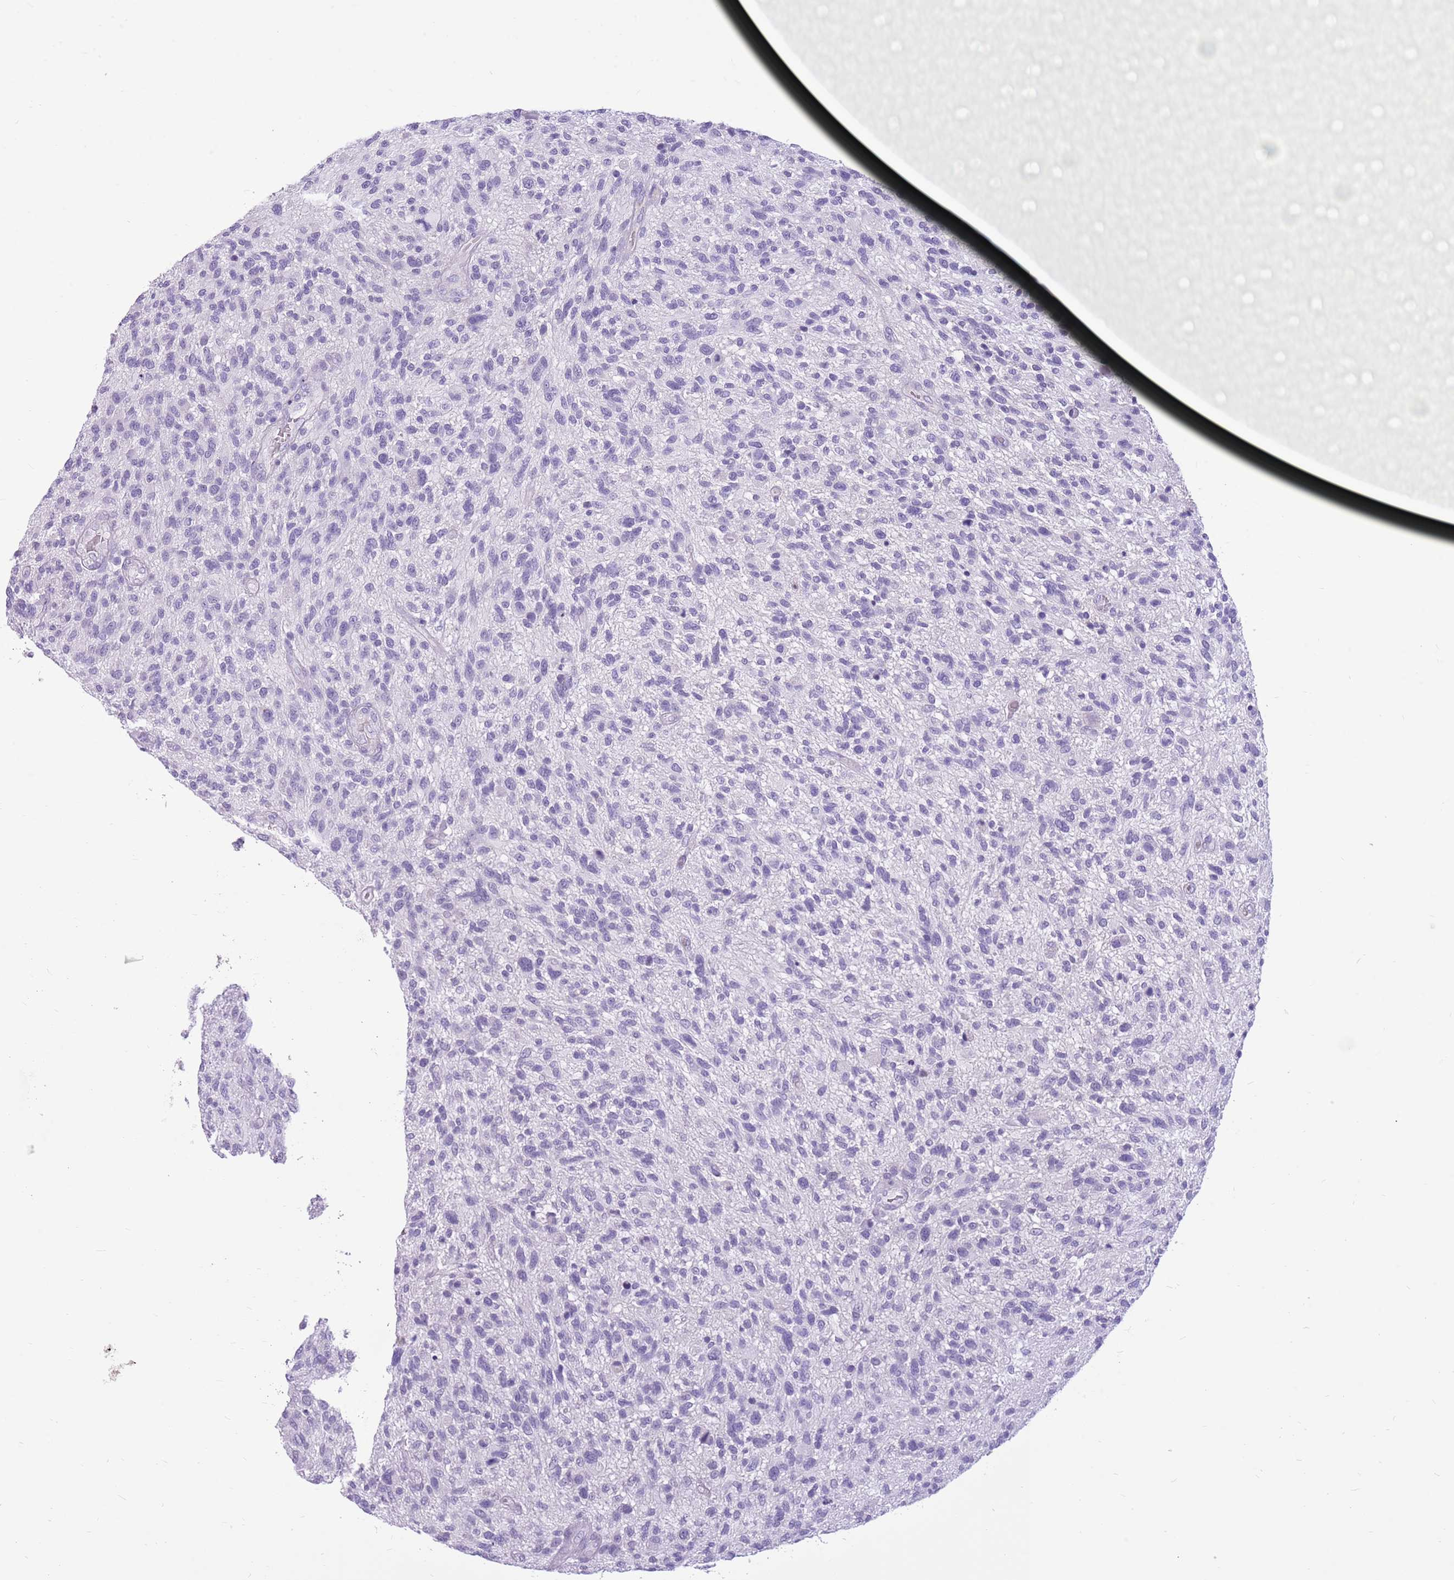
{"staining": {"intensity": "negative", "quantity": "none", "location": "none"}, "tissue": "glioma", "cell_type": "Tumor cells", "image_type": "cancer", "snomed": [{"axis": "morphology", "description": "Glioma, malignant, High grade"}, {"axis": "topography", "description": "Brain"}], "caption": "Glioma was stained to show a protein in brown. There is no significant positivity in tumor cells.", "gene": "ZNF425", "patient": {"sex": "male", "age": 47}}